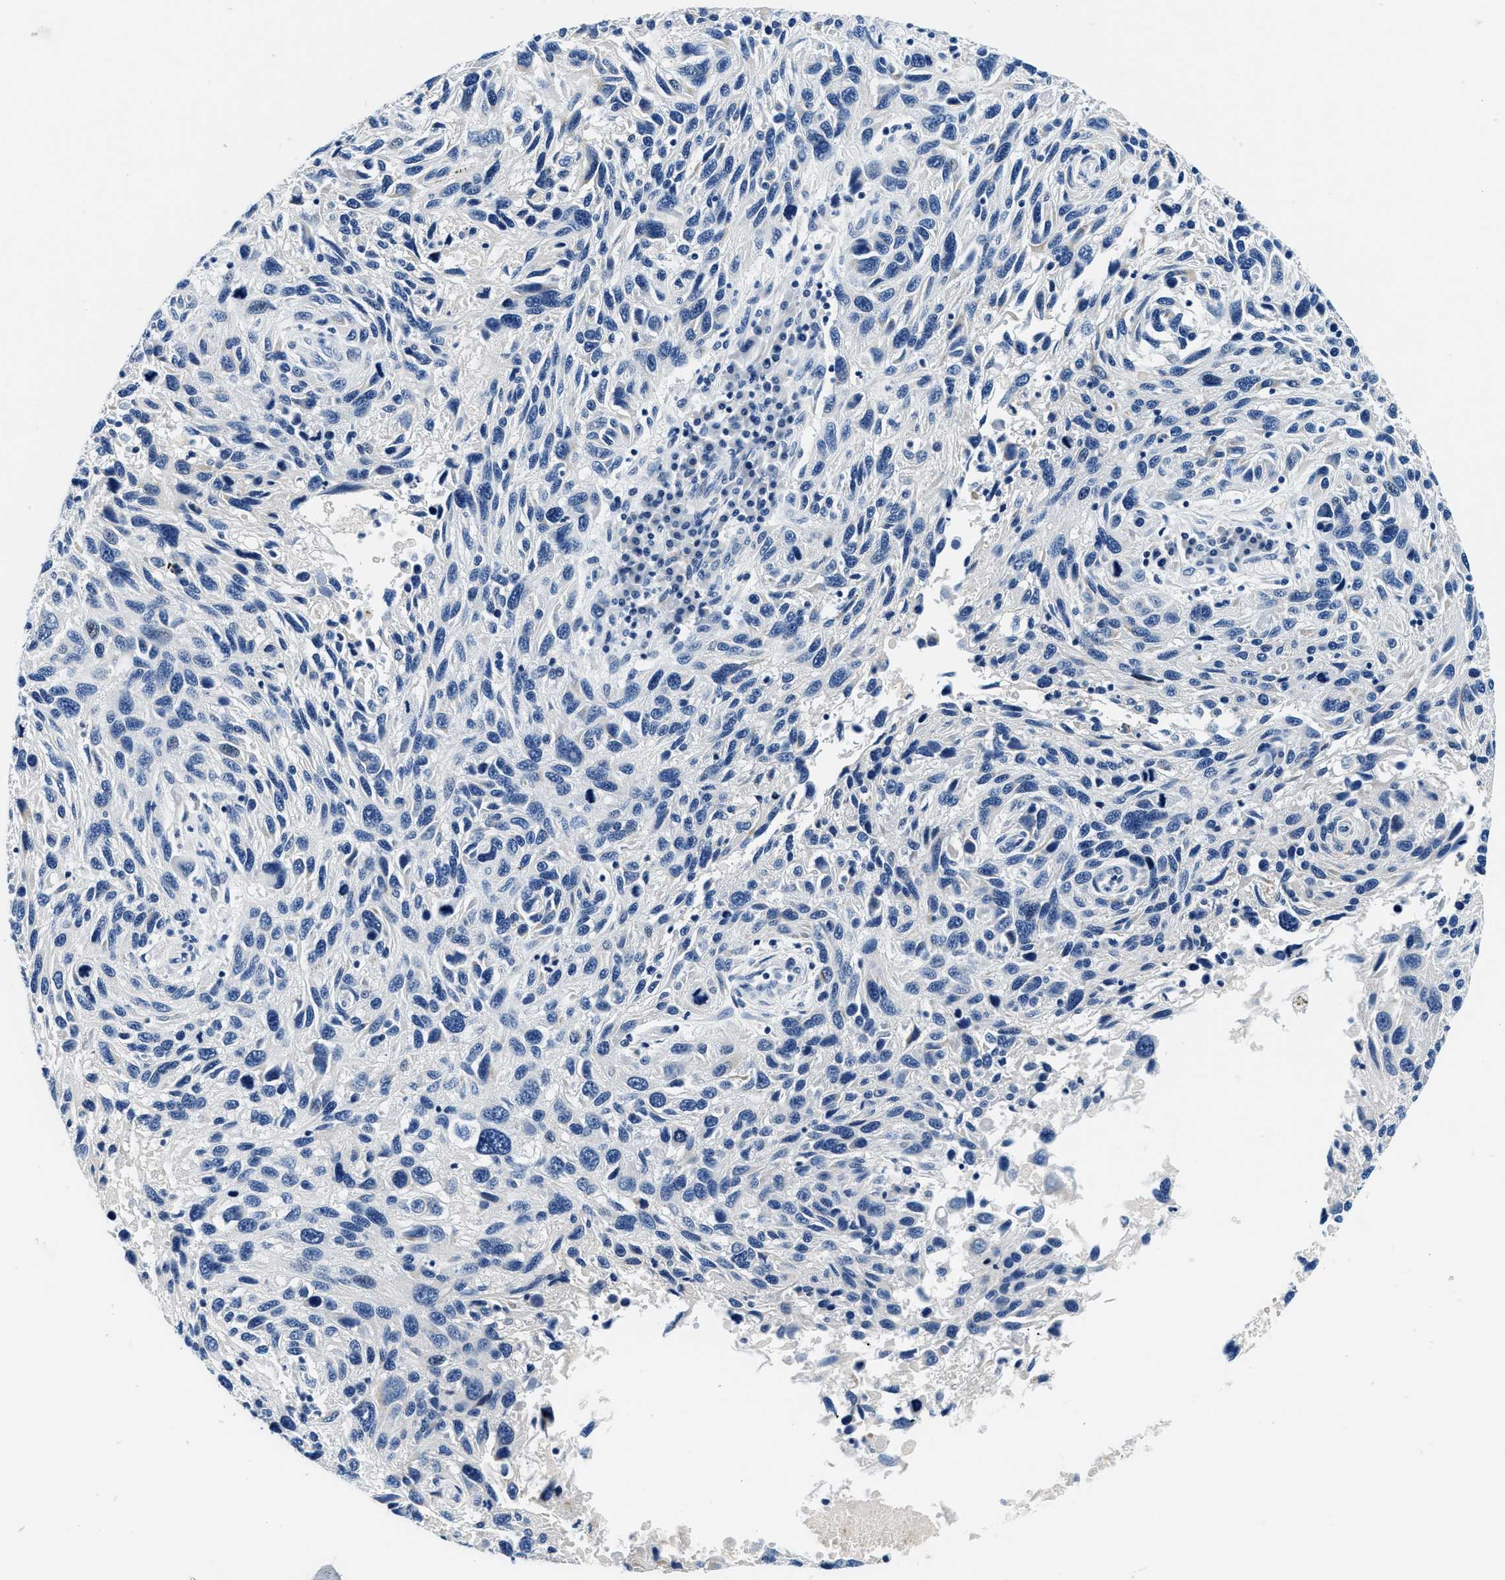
{"staining": {"intensity": "negative", "quantity": "none", "location": "none"}, "tissue": "melanoma", "cell_type": "Tumor cells", "image_type": "cancer", "snomed": [{"axis": "morphology", "description": "Malignant melanoma, NOS"}, {"axis": "topography", "description": "Skin"}], "caption": "Tumor cells show no significant protein expression in malignant melanoma. (DAB immunohistochemistry with hematoxylin counter stain).", "gene": "GSTM3", "patient": {"sex": "male", "age": 53}}